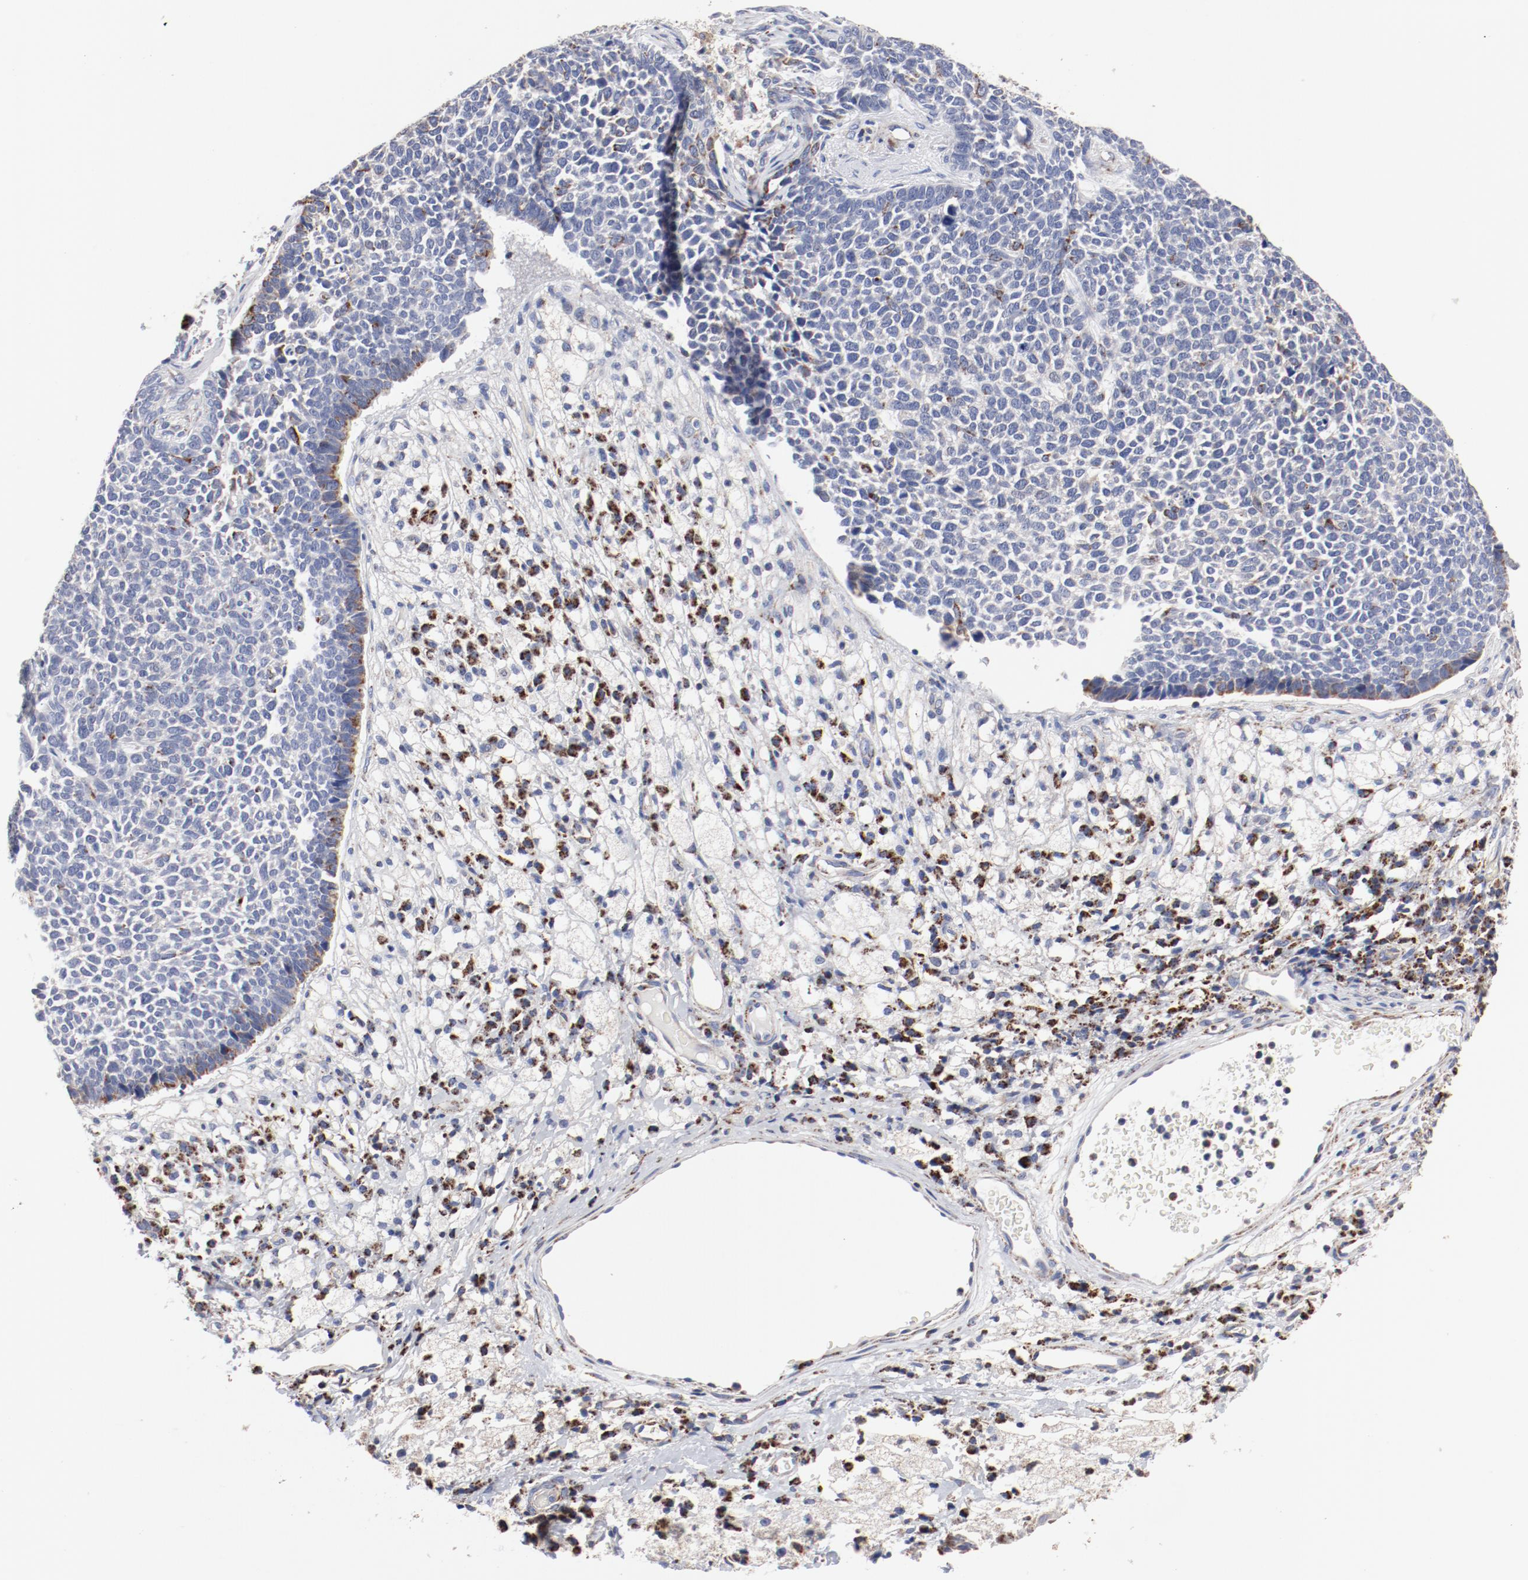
{"staining": {"intensity": "weak", "quantity": "<25%", "location": "cytoplasmic/membranous"}, "tissue": "skin cancer", "cell_type": "Tumor cells", "image_type": "cancer", "snomed": [{"axis": "morphology", "description": "Basal cell carcinoma"}, {"axis": "topography", "description": "Skin"}], "caption": "Tumor cells show no significant protein expression in skin cancer (basal cell carcinoma).", "gene": "NDUFV2", "patient": {"sex": "female", "age": 84}}